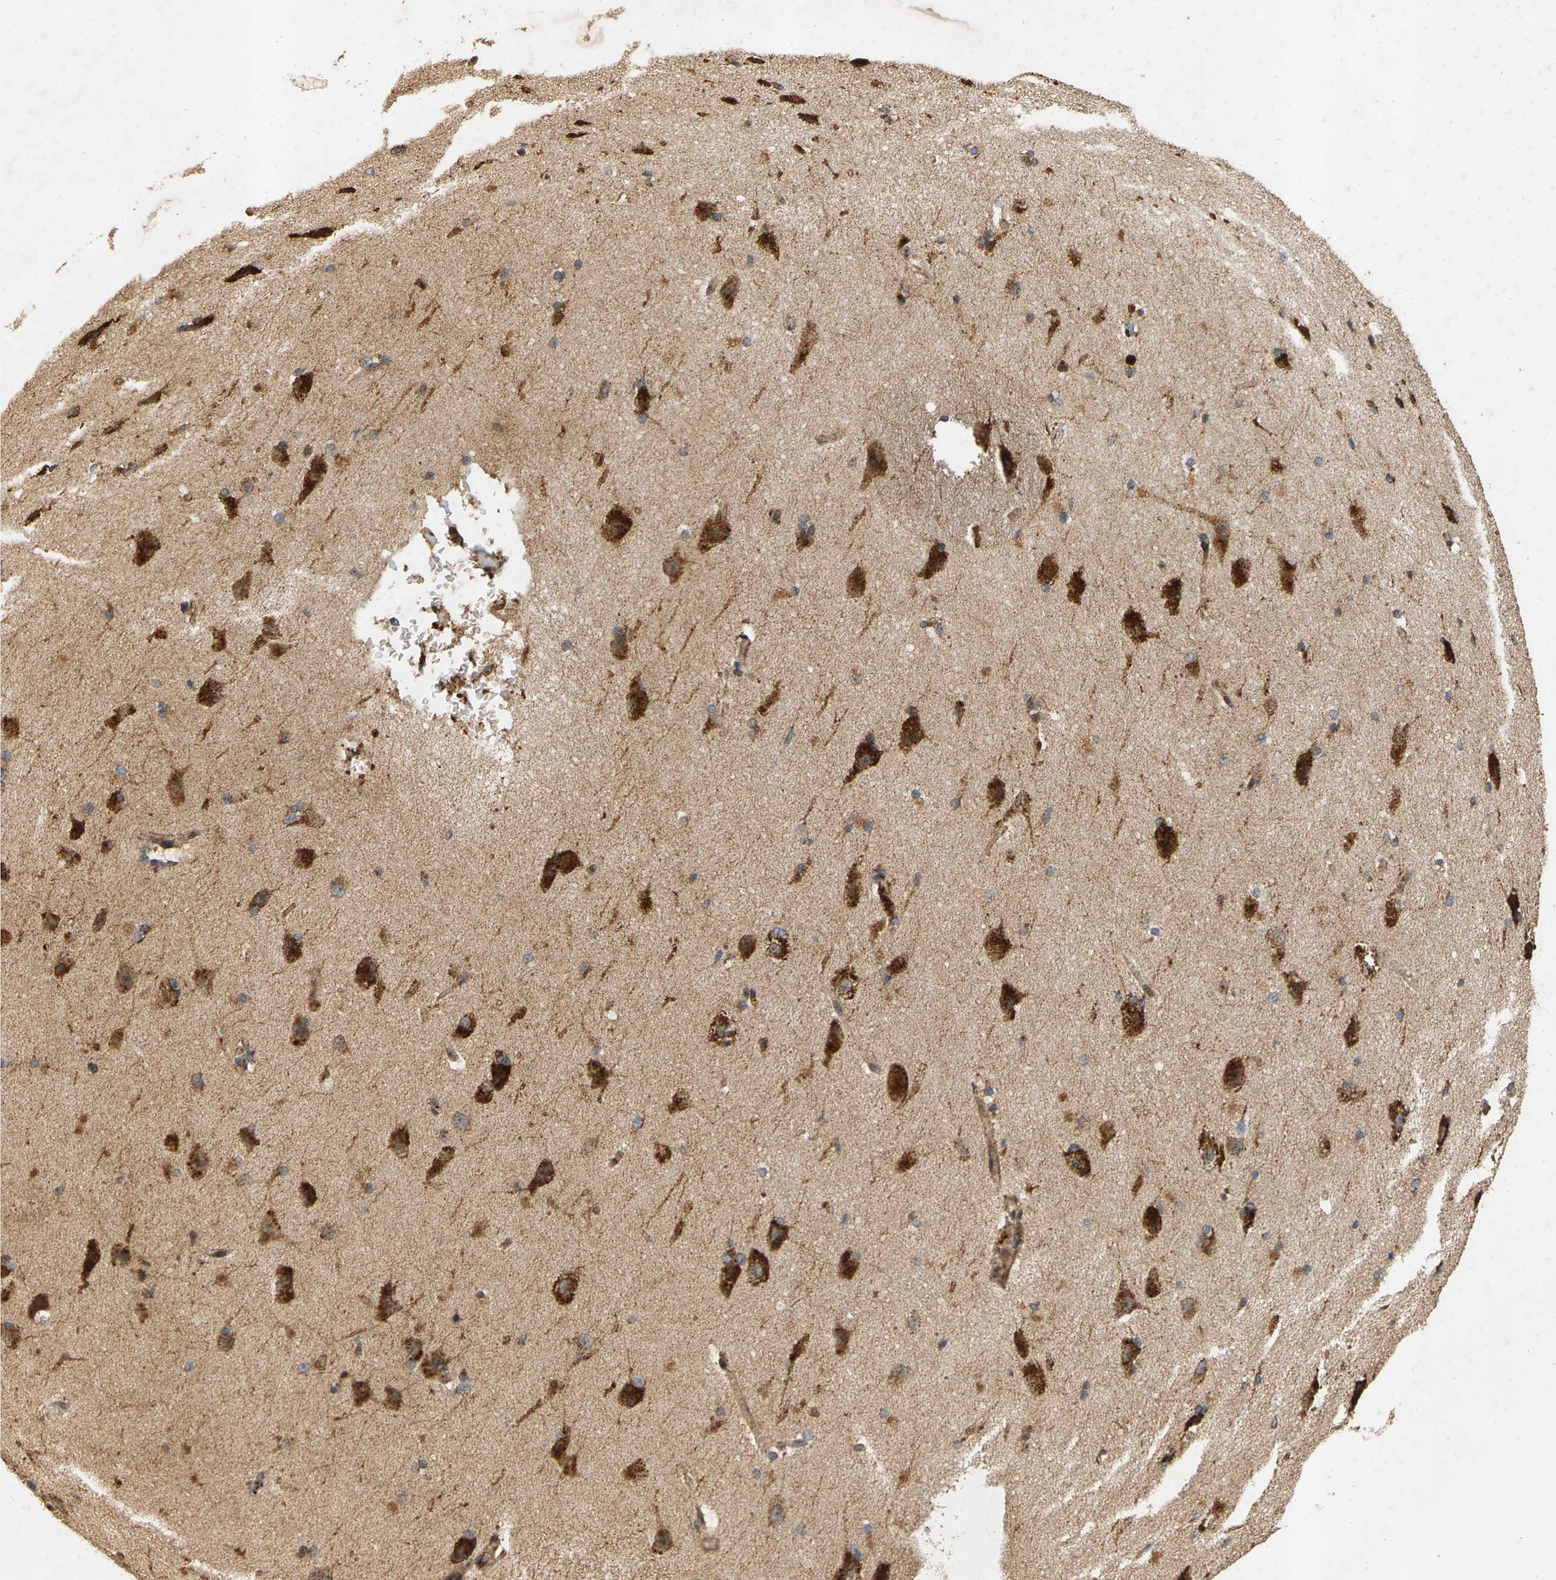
{"staining": {"intensity": "moderate", "quantity": ">75%", "location": "cytoplasmic/membranous"}, "tissue": "cerebral cortex", "cell_type": "Endothelial cells", "image_type": "normal", "snomed": [{"axis": "morphology", "description": "Normal tissue, NOS"}, {"axis": "topography", "description": "Cerebral cortex"}, {"axis": "topography", "description": "Hippocampus"}], "caption": "Immunohistochemical staining of normal cerebral cortex exhibits moderate cytoplasmic/membranous protein expression in about >75% of endothelial cells.", "gene": "CIDEC", "patient": {"sex": "female", "age": 19}}